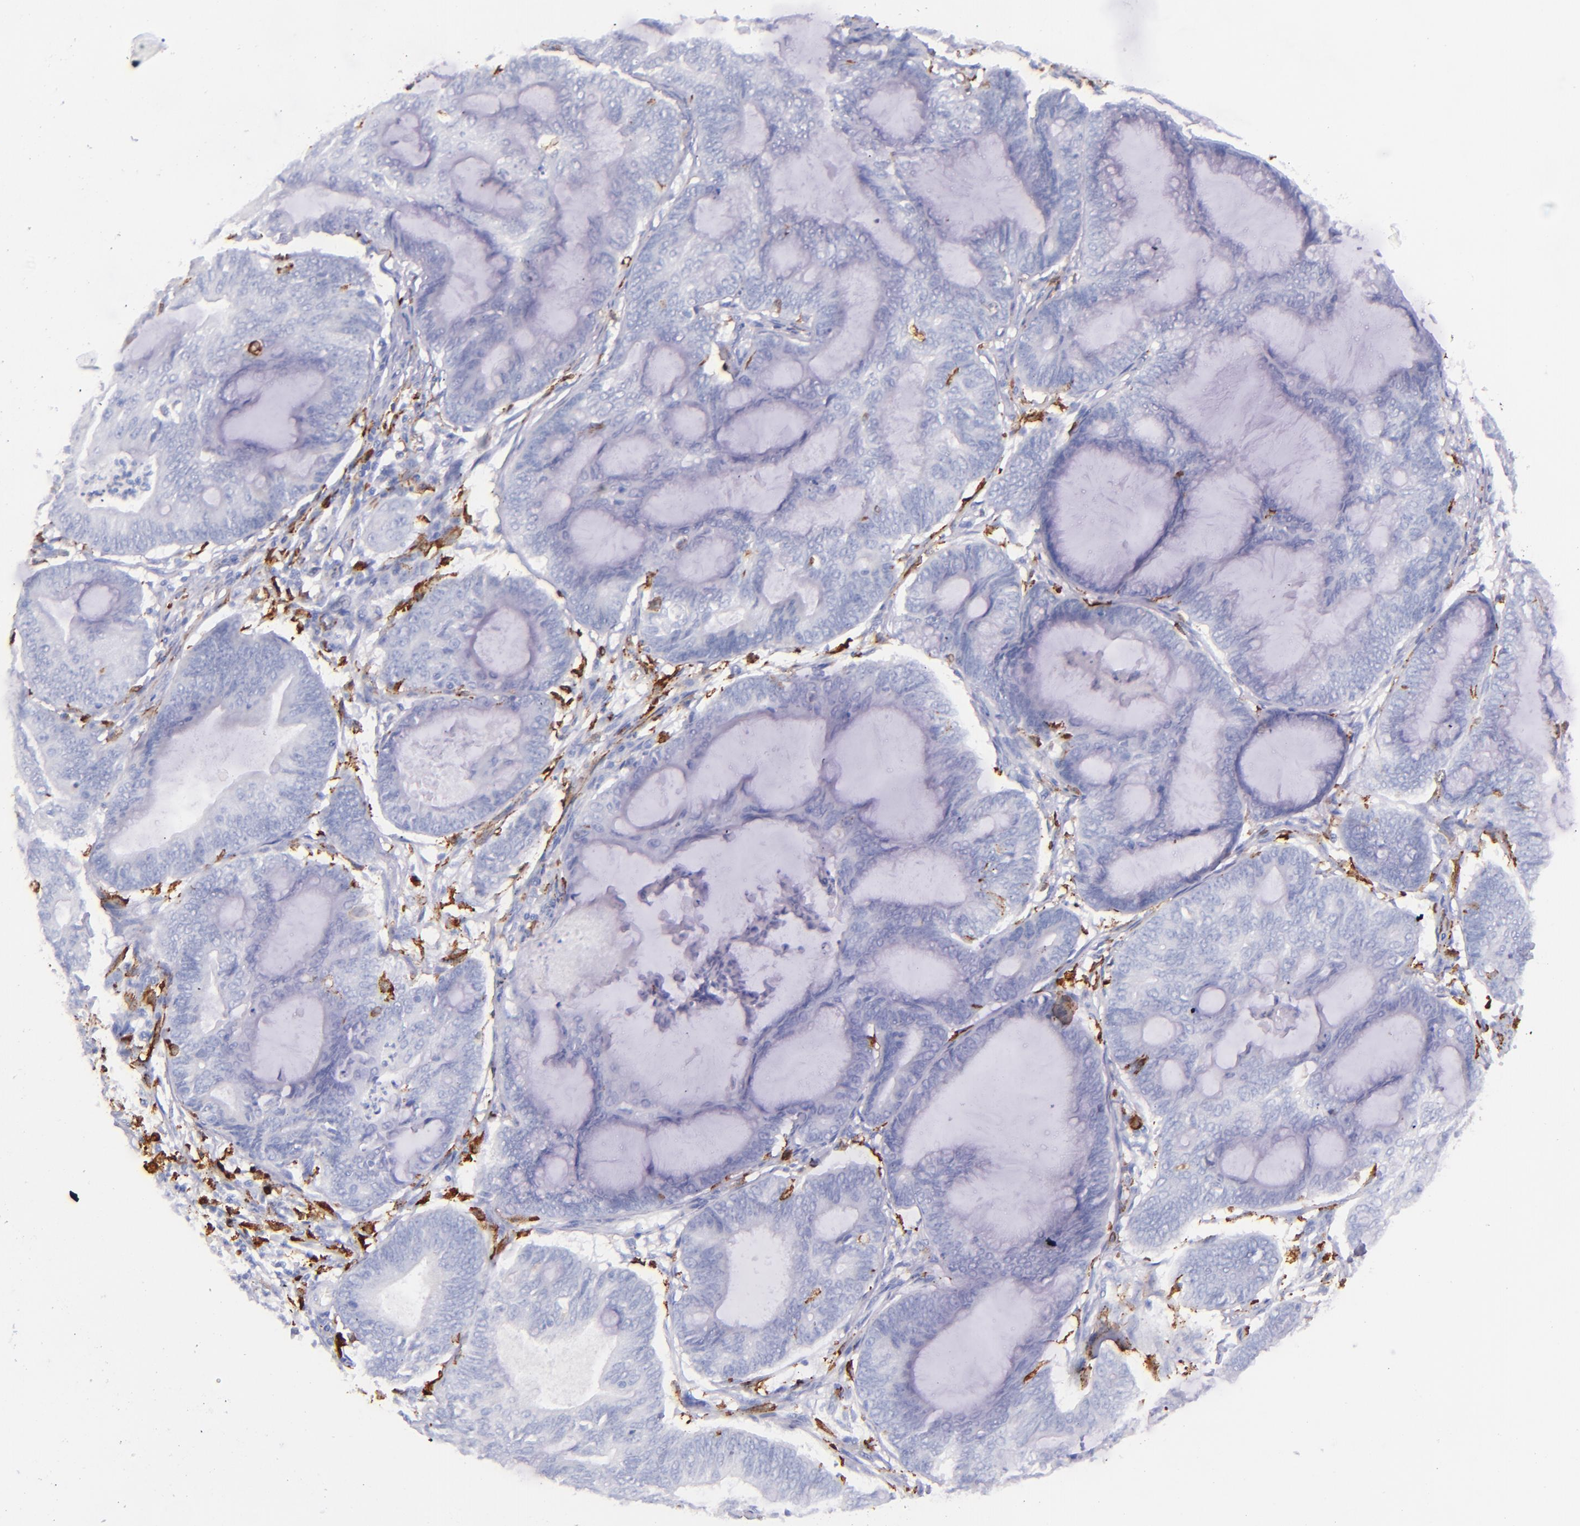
{"staining": {"intensity": "negative", "quantity": "none", "location": "none"}, "tissue": "endometrial cancer", "cell_type": "Tumor cells", "image_type": "cancer", "snomed": [{"axis": "morphology", "description": "Adenocarcinoma, NOS"}, {"axis": "topography", "description": "Endometrium"}], "caption": "High power microscopy image of an IHC photomicrograph of adenocarcinoma (endometrial), revealing no significant staining in tumor cells.", "gene": "CD163", "patient": {"sex": "female", "age": 63}}